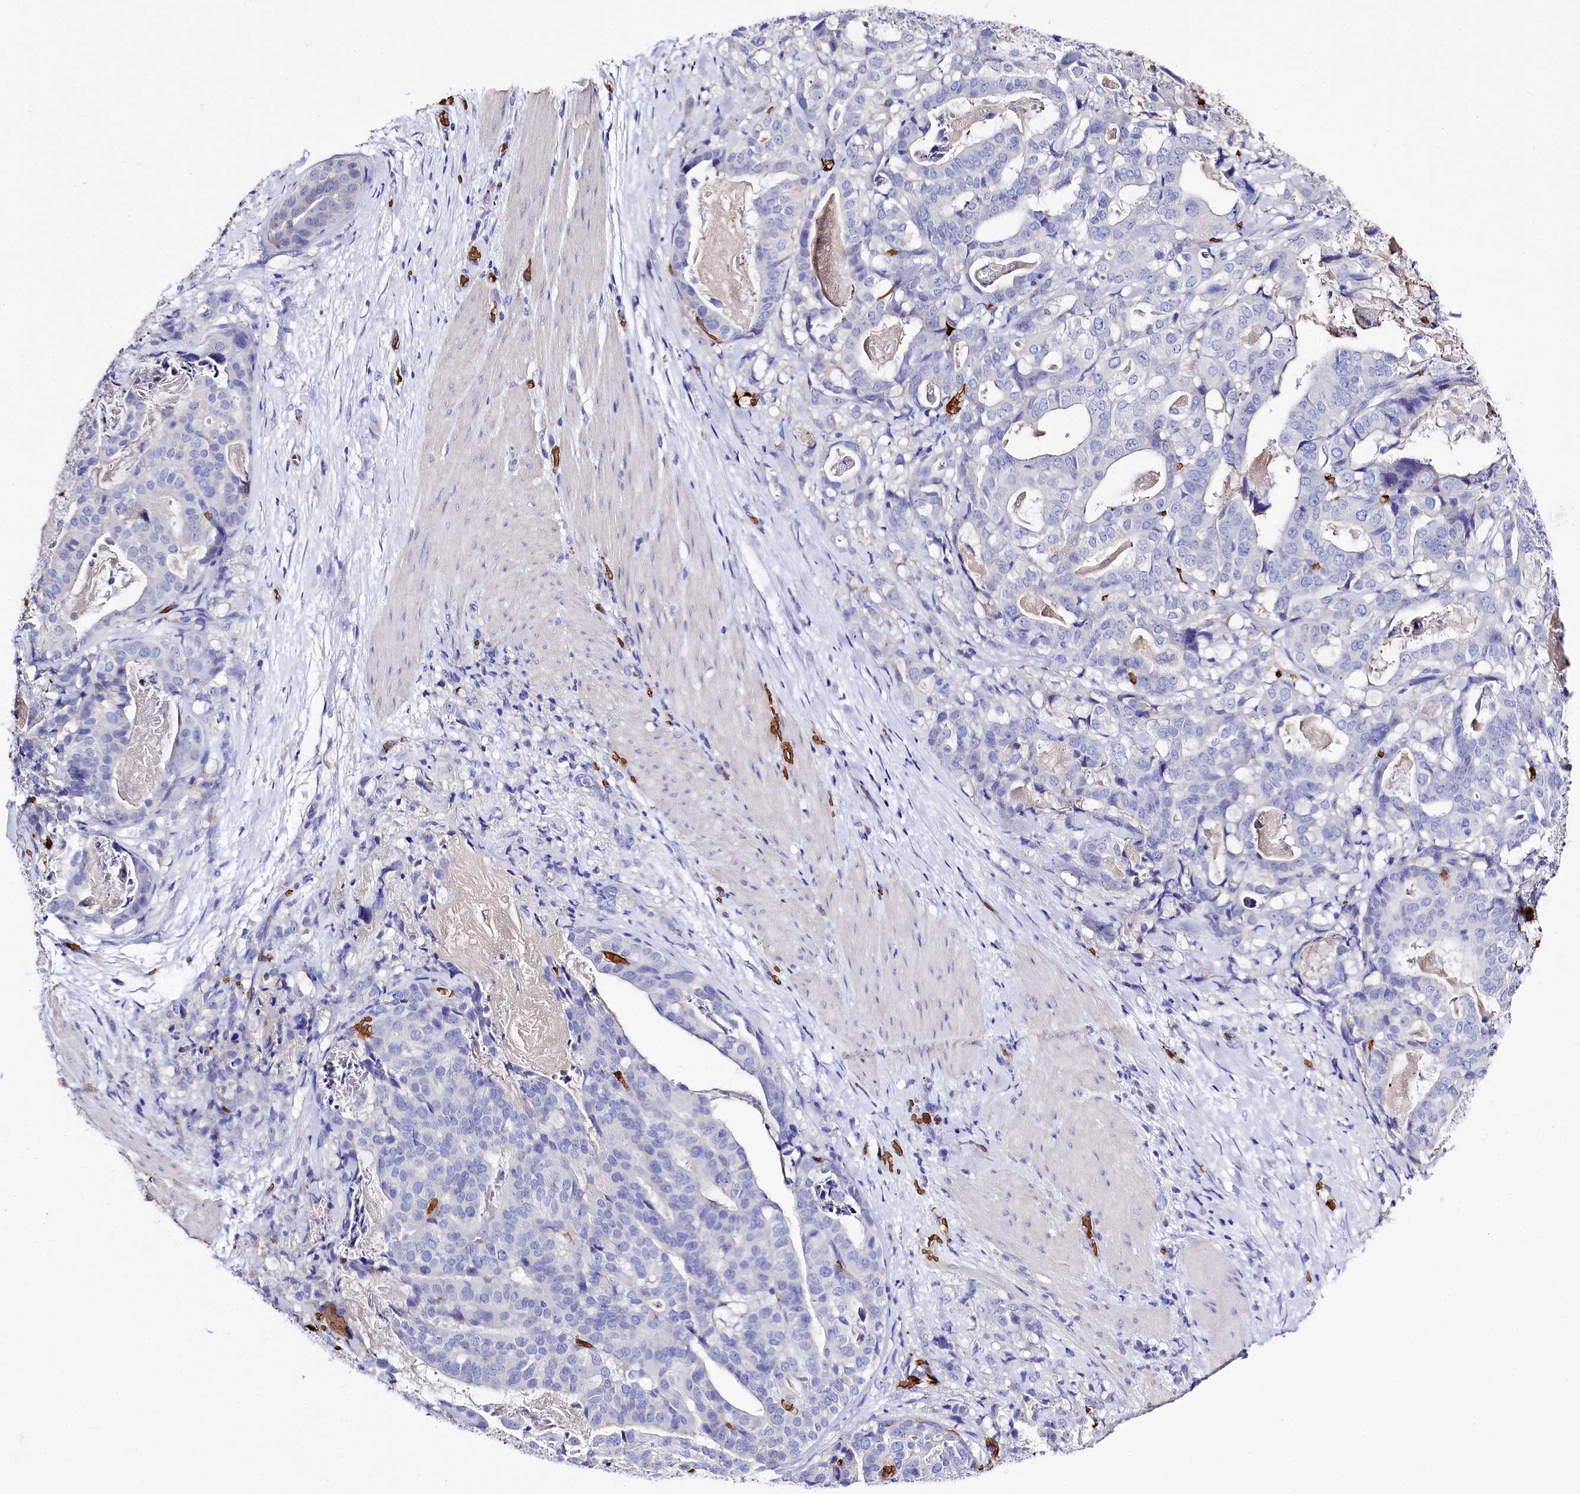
{"staining": {"intensity": "negative", "quantity": "none", "location": "none"}, "tissue": "stomach cancer", "cell_type": "Tumor cells", "image_type": "cancer", "snomed": [{"axis": "morphology", "description": "Adenocarcinoma, NOS"}, {"axis": "topography", "description": "Stomach"}], "caption": "Stomach cancer (adenocarcinoma) stained for a protein using immunohistochemistry reveals no expression tumor cells.", "gene": "RPUSD3", "patient": {"sex": "male", "age": 48}}